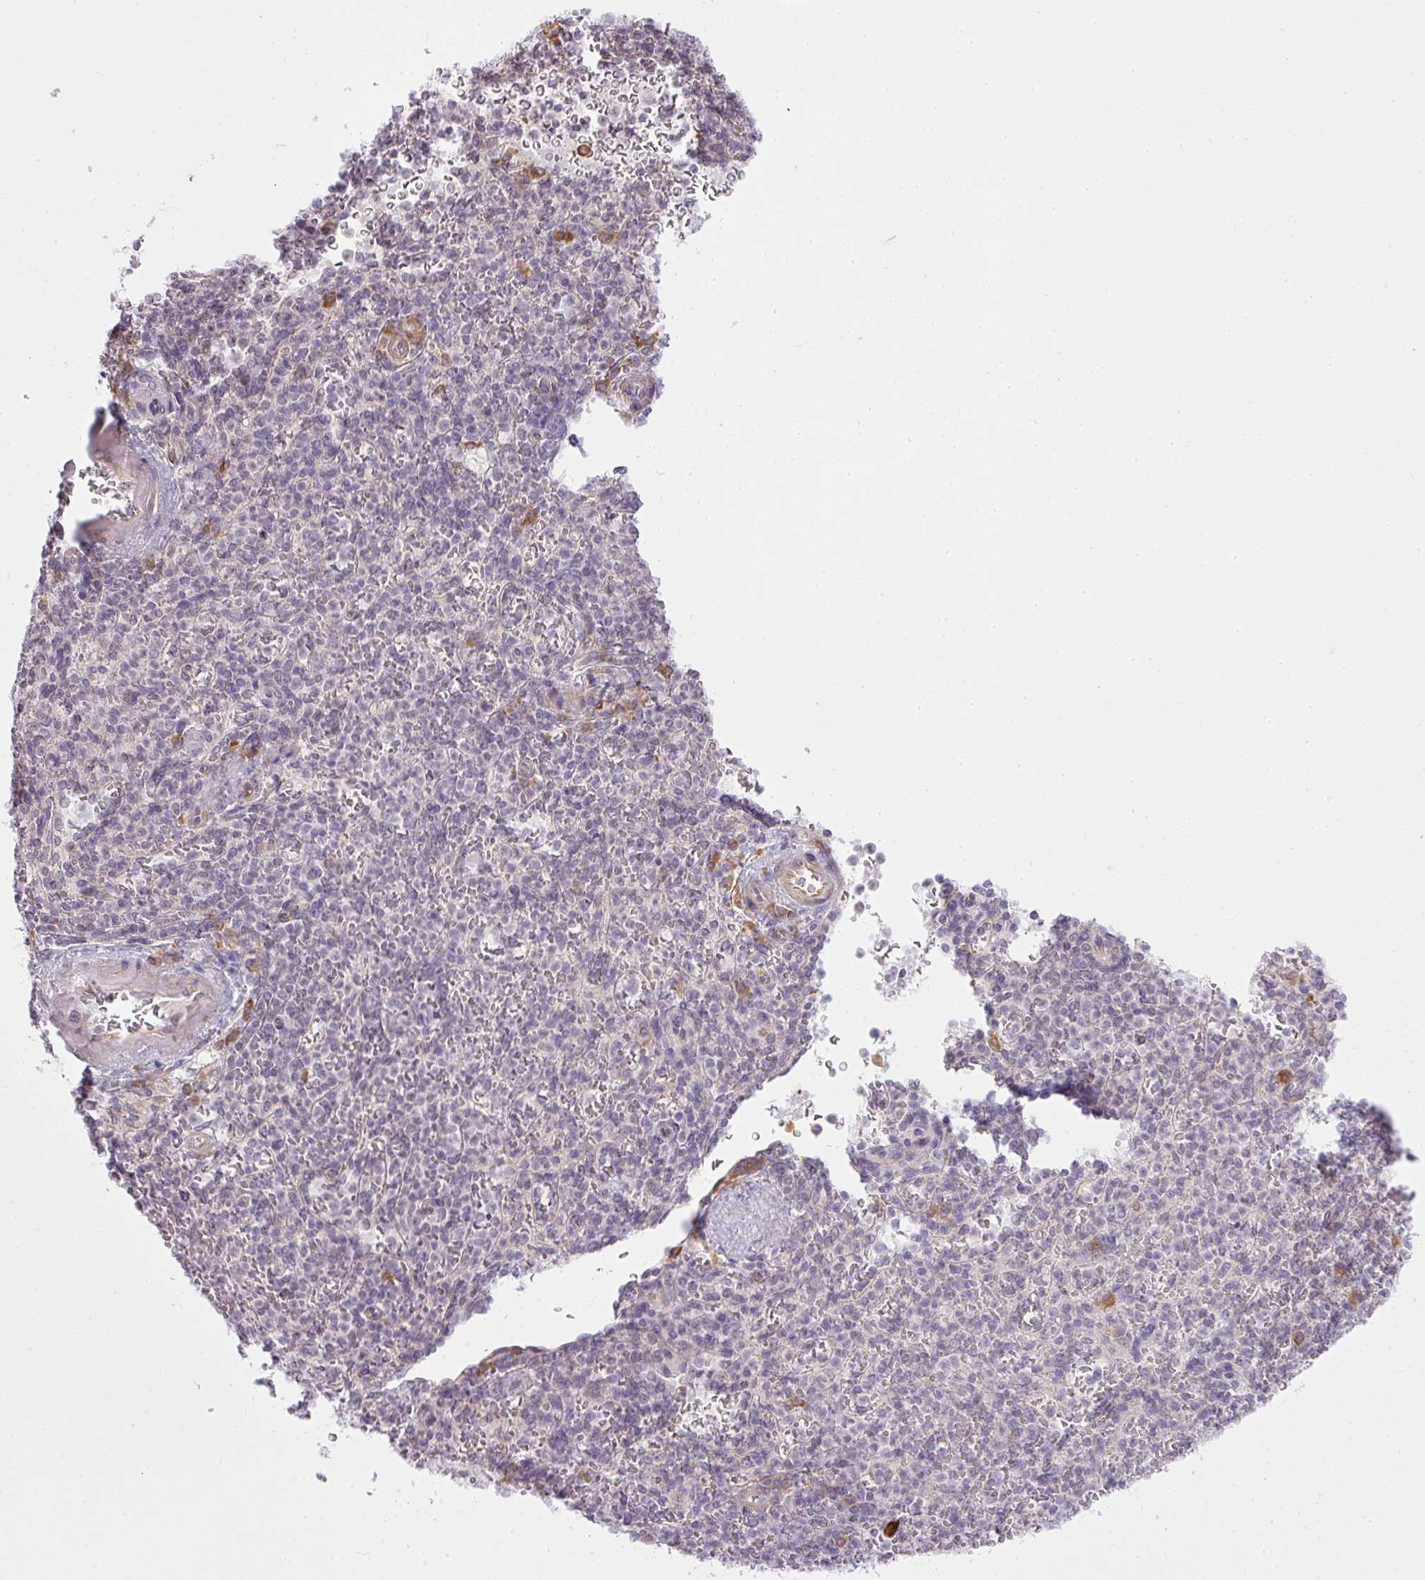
{"staining": {"intensity": "negative", "quantity": "none", "location": "none"}, "tissue": "spleen", "cell_type": "Cells in red pulp", "image_type": "normal", "snomed": [{"axis": "morphology", "description": "Normal tissue, NOS"}, {"axis": "topography", "description": "Spleen"}], "caption": "IHC photomicrograph of normal spleen stained for a protein (brown), which displays no expression in cells in red pulp. (DAB immunohistochemistry (IHC) with hematoxylin counter stain).", "gene": "COX18", "patient": {"sex": "female", "age": 74}}